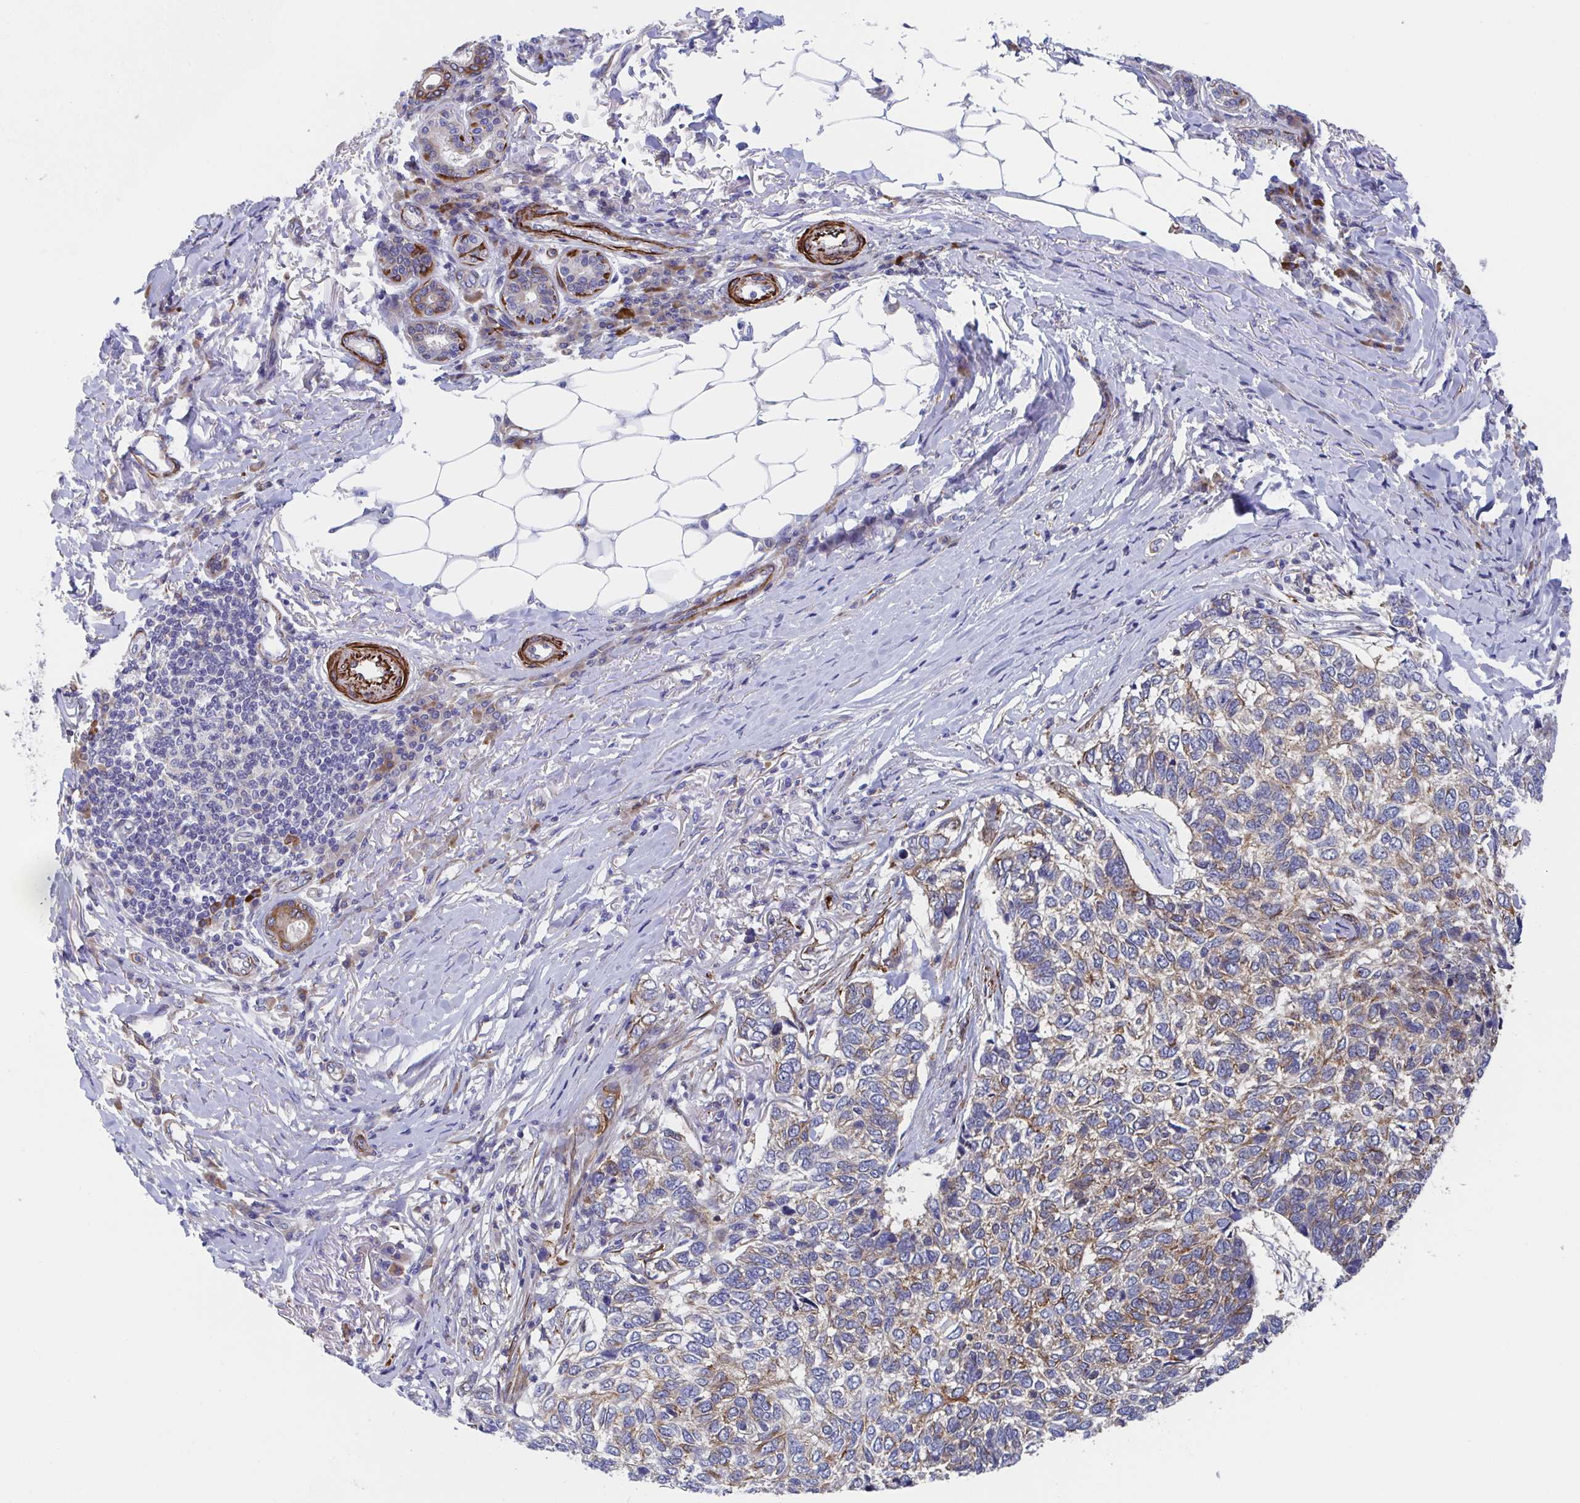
{"staining": {"intensity": "weak", "quantity": "25%-75%", "location": "cytoplasmic/membranous"}, "tissue": "skin cancer", "cell_type": "Tumor cells", "image_type": "cancer", "snomed": [{"axis": "morphology", "description": "Basal cell carcinoma"}, {"axis": "topography", "description": "Skin"}], "caption": "Skin cancer tissue exhibits weak cytoplasmic/membranous expression in about 25%-75% of tumor cells The staining was performed using DAB (3,3'-diaminobenzidine) to visualize the protein expression in brown, while the nuclei were stained in blue with hematoxylin (Magnification: 20x).", "gene": "KLC3", "patient": {"sex": "female", "age": 65}}